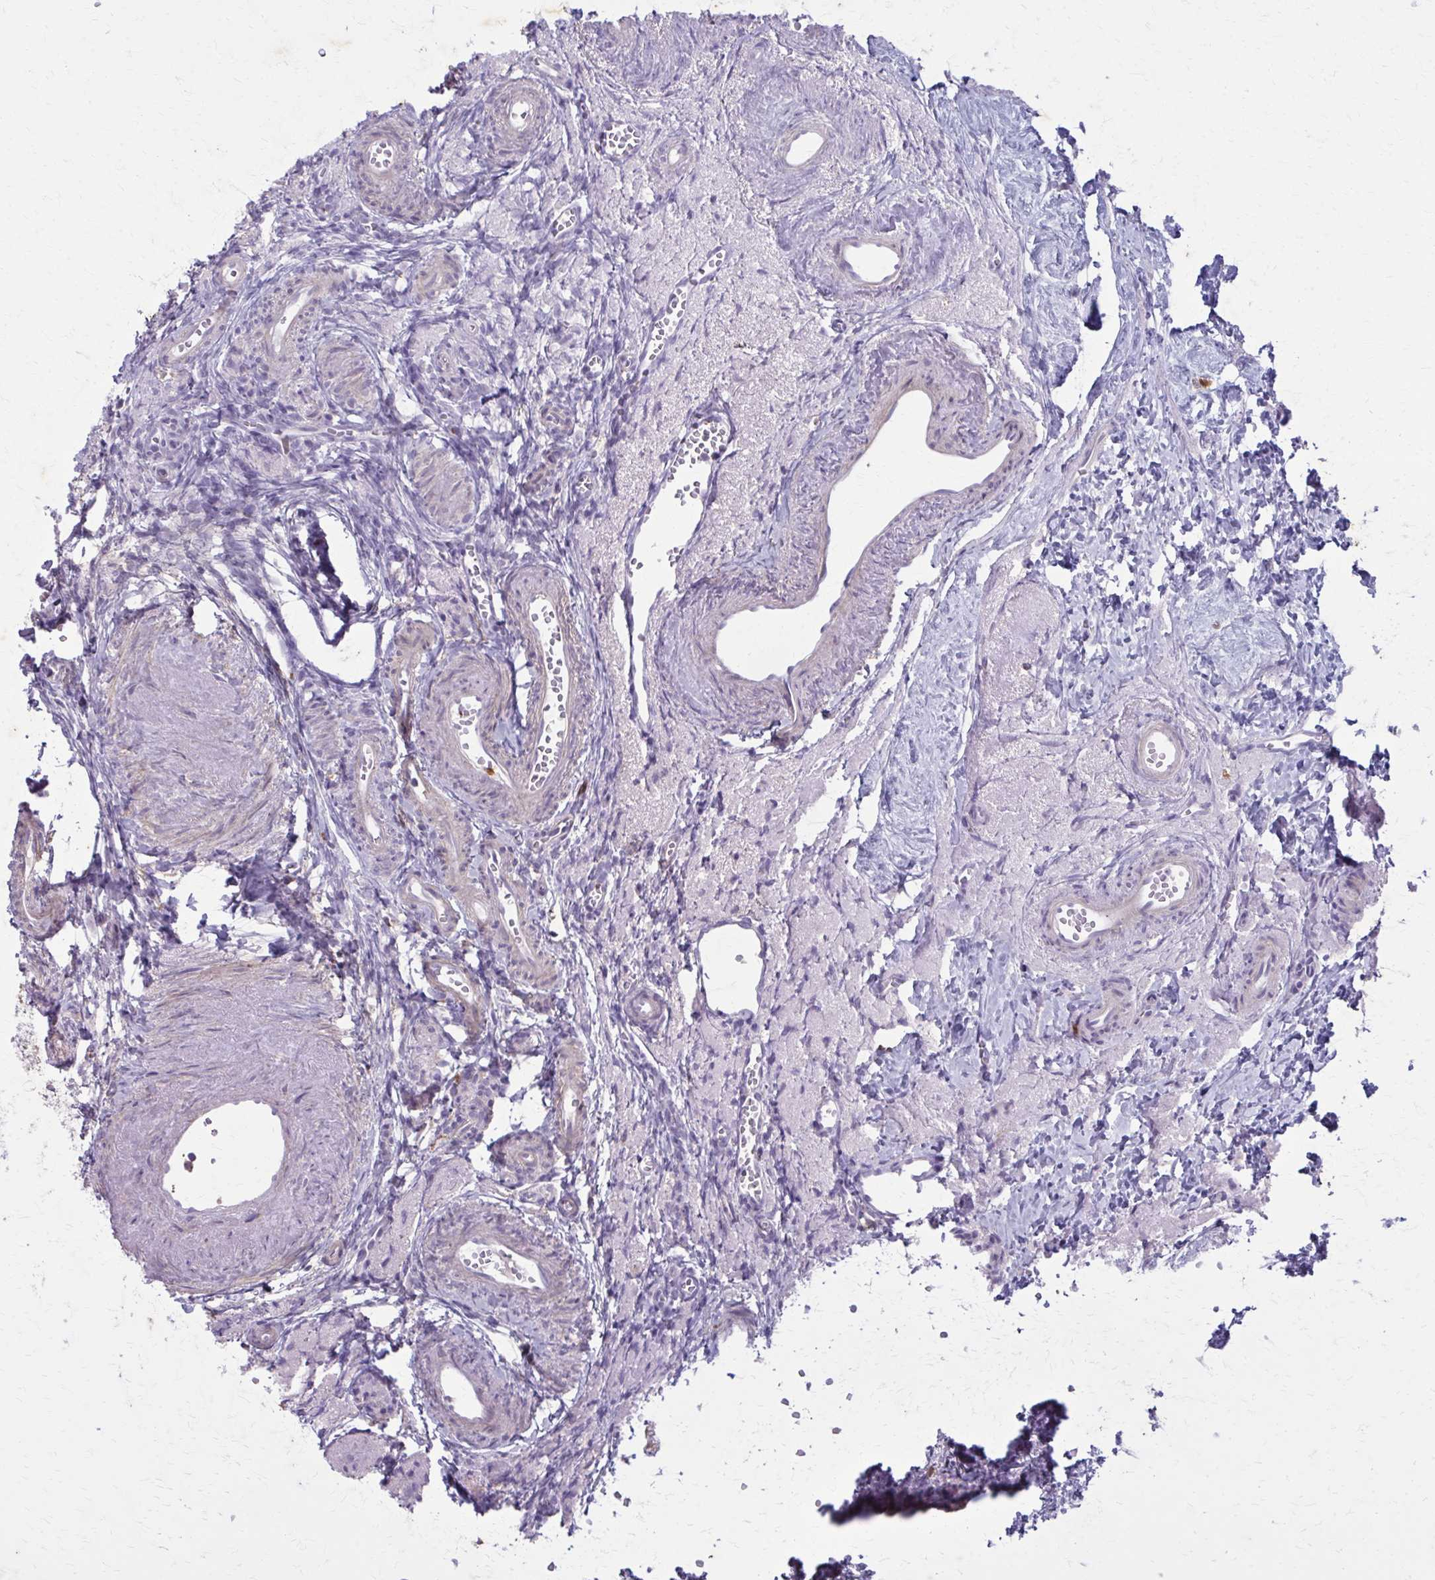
{"staining": {"intensity": "negative", "quantity": "none", "location": "none"}, "tissue": "ovary", "cell_type": "Ovarian stroma cells", "image_type": "normal", "snomed": [{"axis": "morphology", "description": "Normal tissue, NOS"}, {"axis": "topography", "description": "Ovary"}], "caption": "This is an immunohistochemistry micrograph of unremarkable human ovary. There is no positivity in ovarian stroma cells.", "gene": "CARD9", "patient": {"sex": "female", "age": 41}}